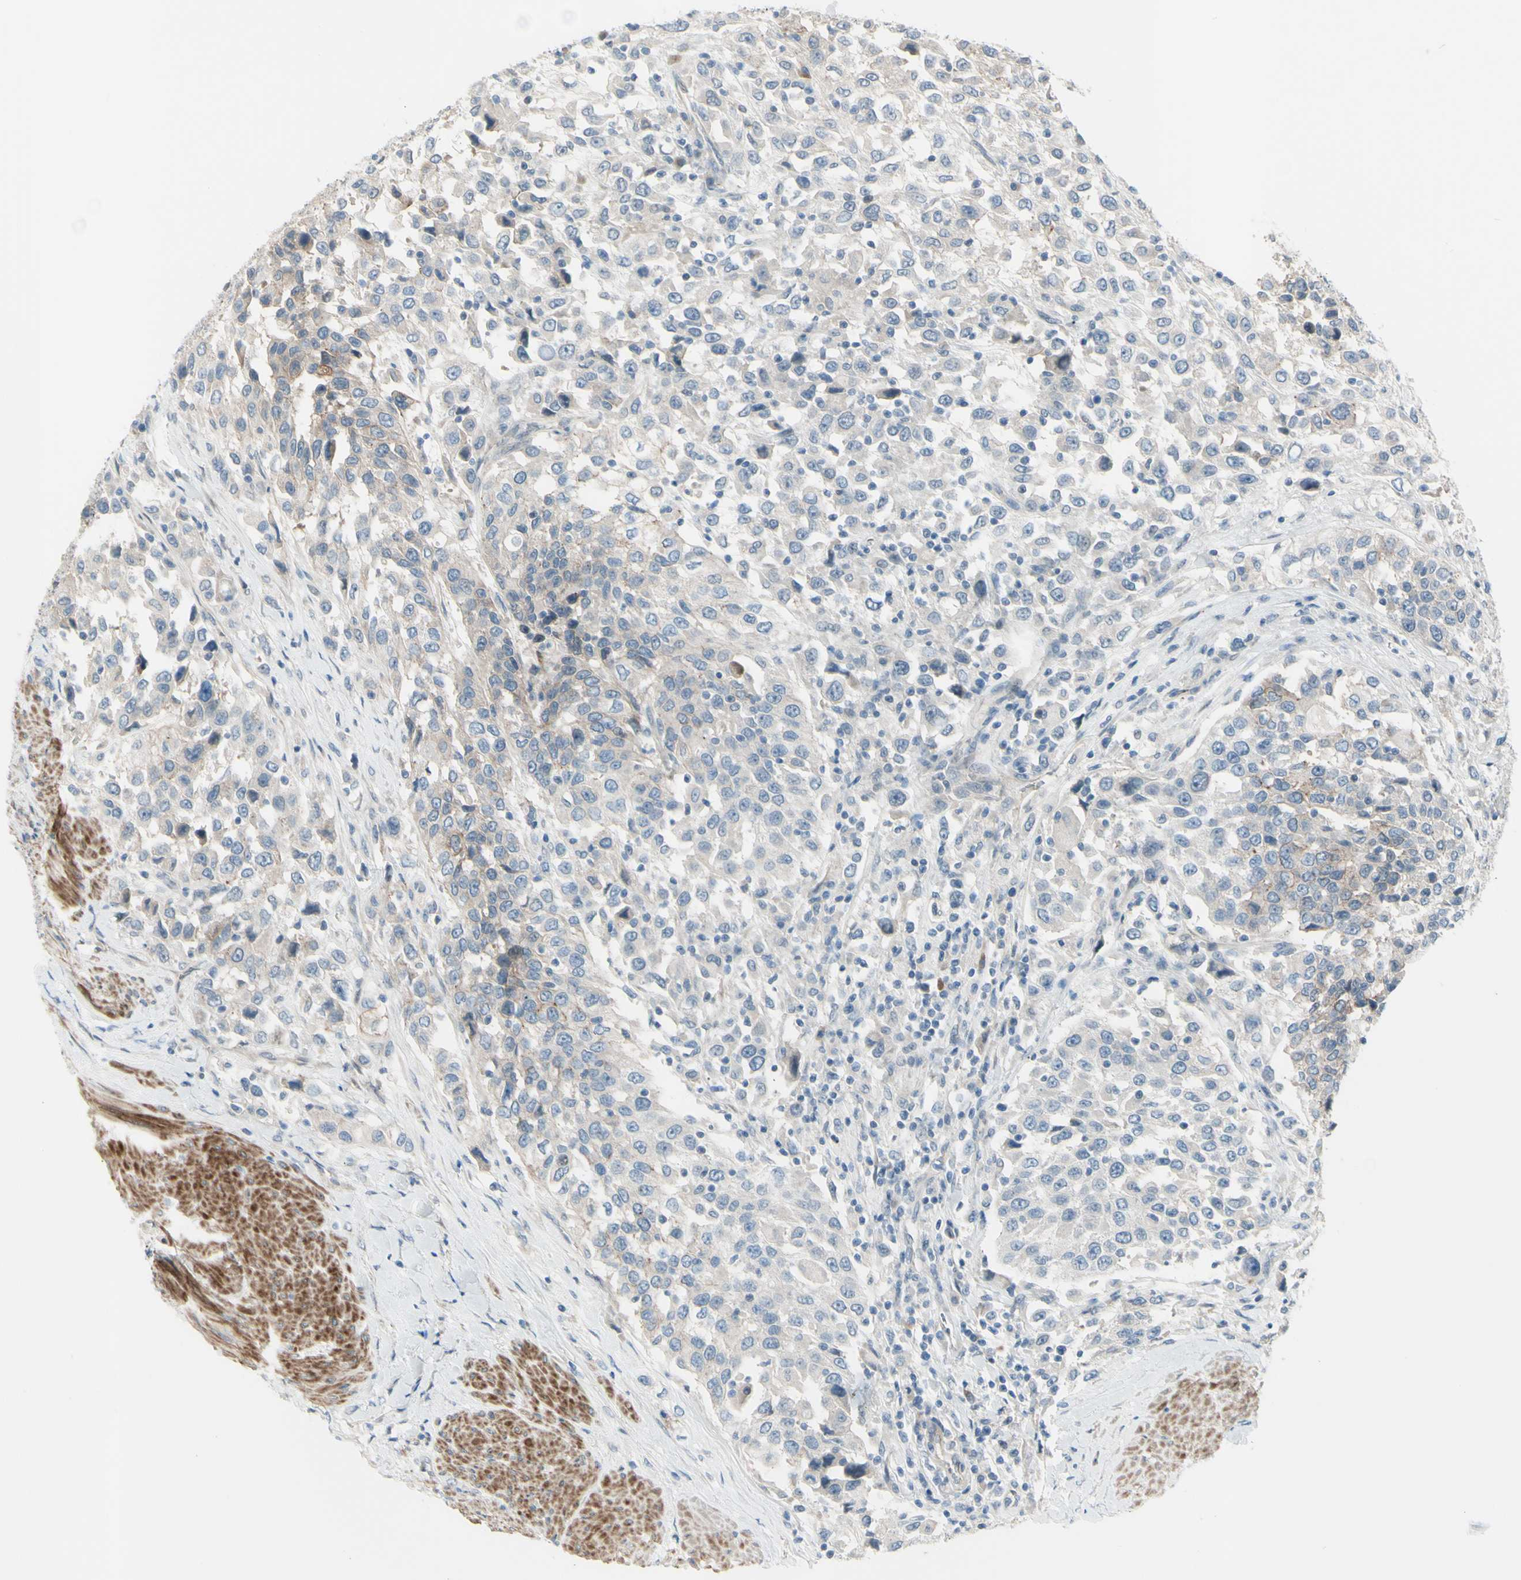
{"staining": {"intensity": "weak", "quantity": "25%-75%", "location": "cytoplasmic/membranous"}, "tissue": "urothelial cancer", "cell_type": "Tumor cells", "image_type": "cancer", "snomed": [{"axis": "morphology", "description": "Urothelial carcinoma, High grade"}, {"axis": "topography", "description": "Urinary bladder"}], "caption": "Protein positivity by IHC exhibits weak cytoplasmic/membranous staining in about 25%-75% of tumor cells in urothelial cancer. The staining is performed using DAB (3,3'-diaminobenzidine) brown chromogen to label protein expression. The nuclei are counter-stained blue using hematoxylin.", "gene": "LRRK1", "patient": {"sex": "female", "age": 80}}